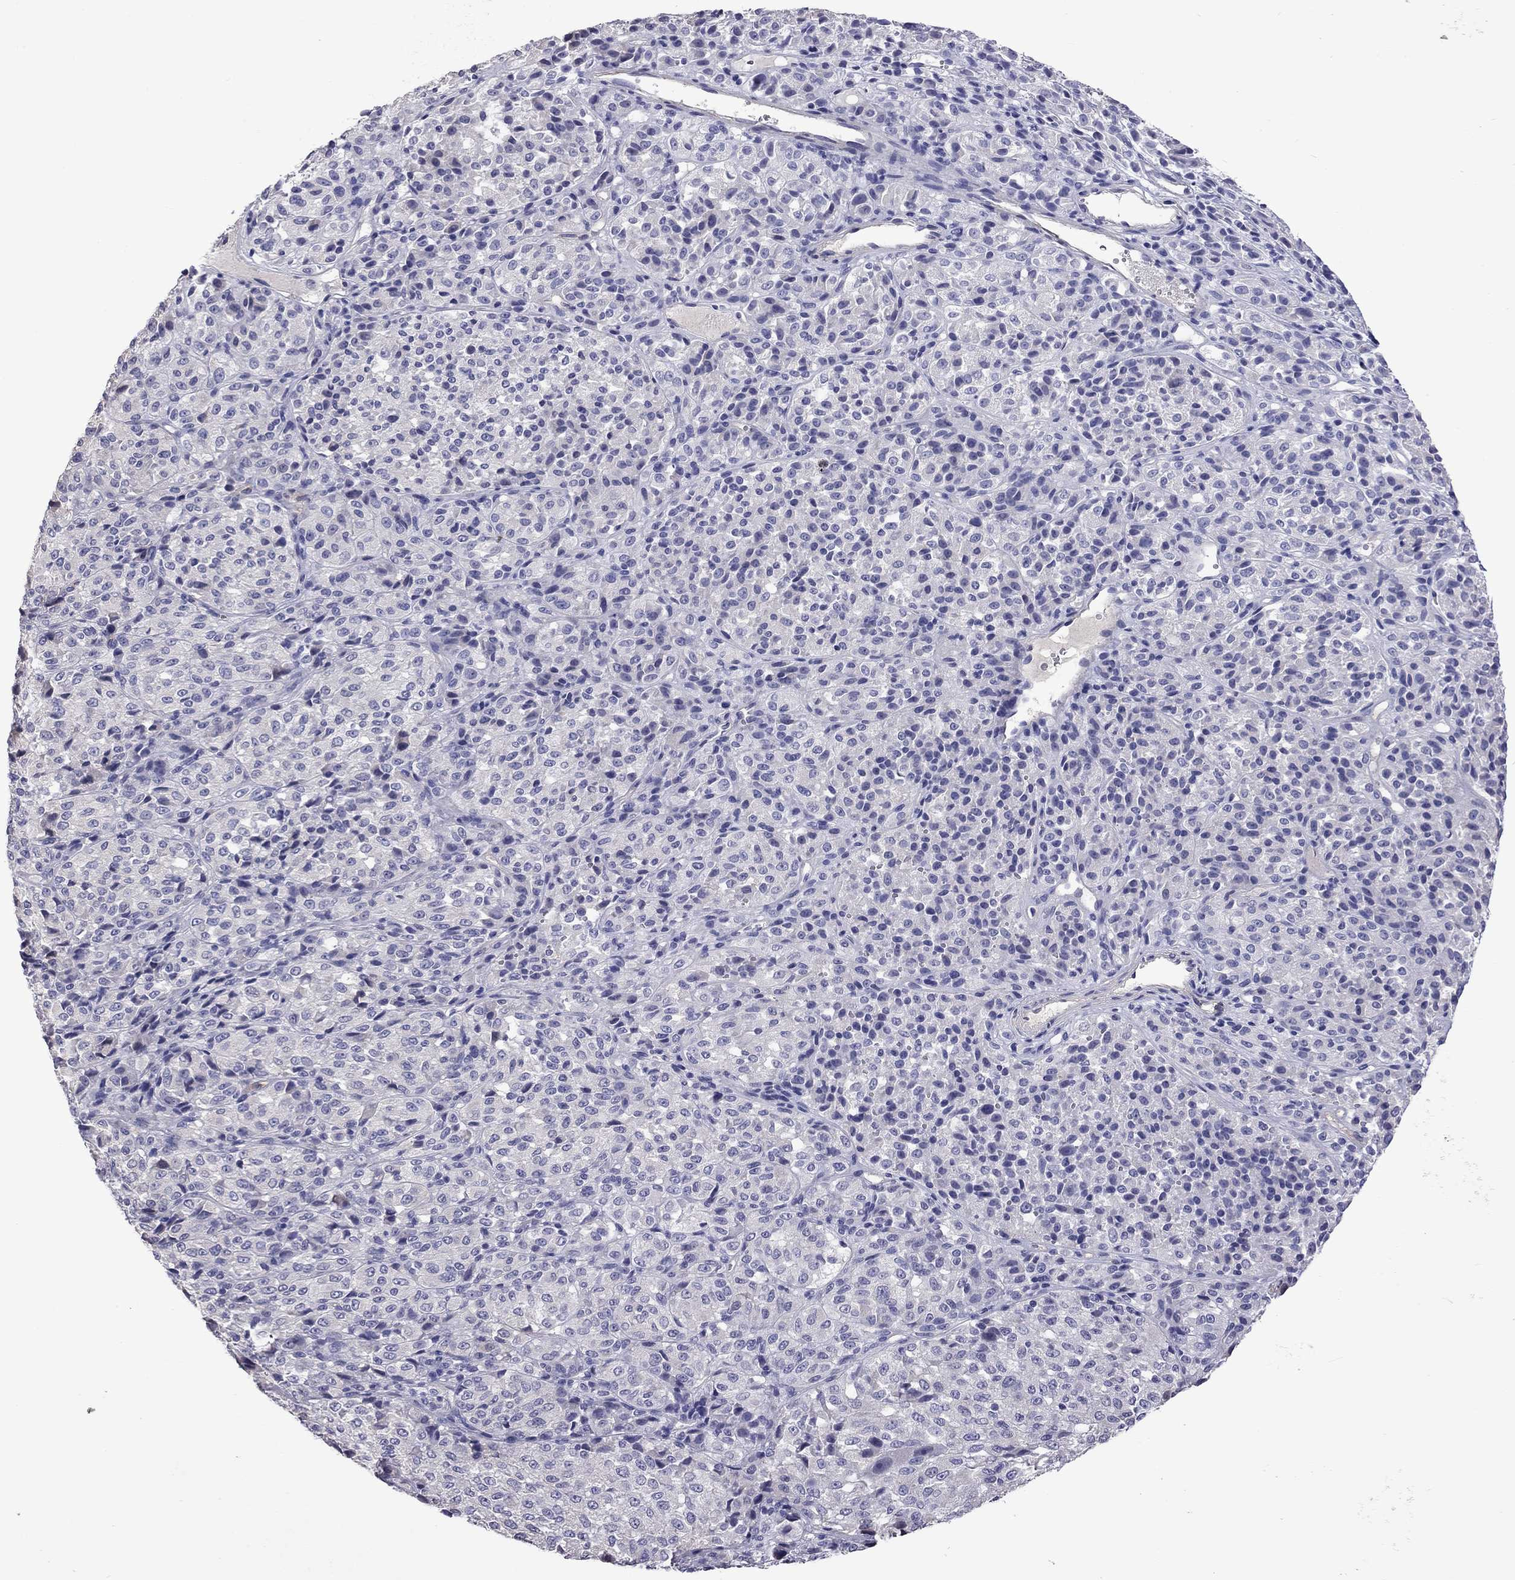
{"staining": {"intensity": "negative", "quantity": "none", "location": "none"}, "tissue": "melanoma", "cell_type": "Tumor cells", "image_type": "cancer", "snomed": [{"axis": "morphology", "description": "Malignant melanoma, Metastatic site"}, {"axis": "topography", "description": "Brain"}], "caption": "This is a photomicrograph of IHC staining of malignant melanoma (metastatic site), which shows no positivity in tumor cells.", "gene": "FEZ1", "patient": {"sex": "female", "age": 56}}